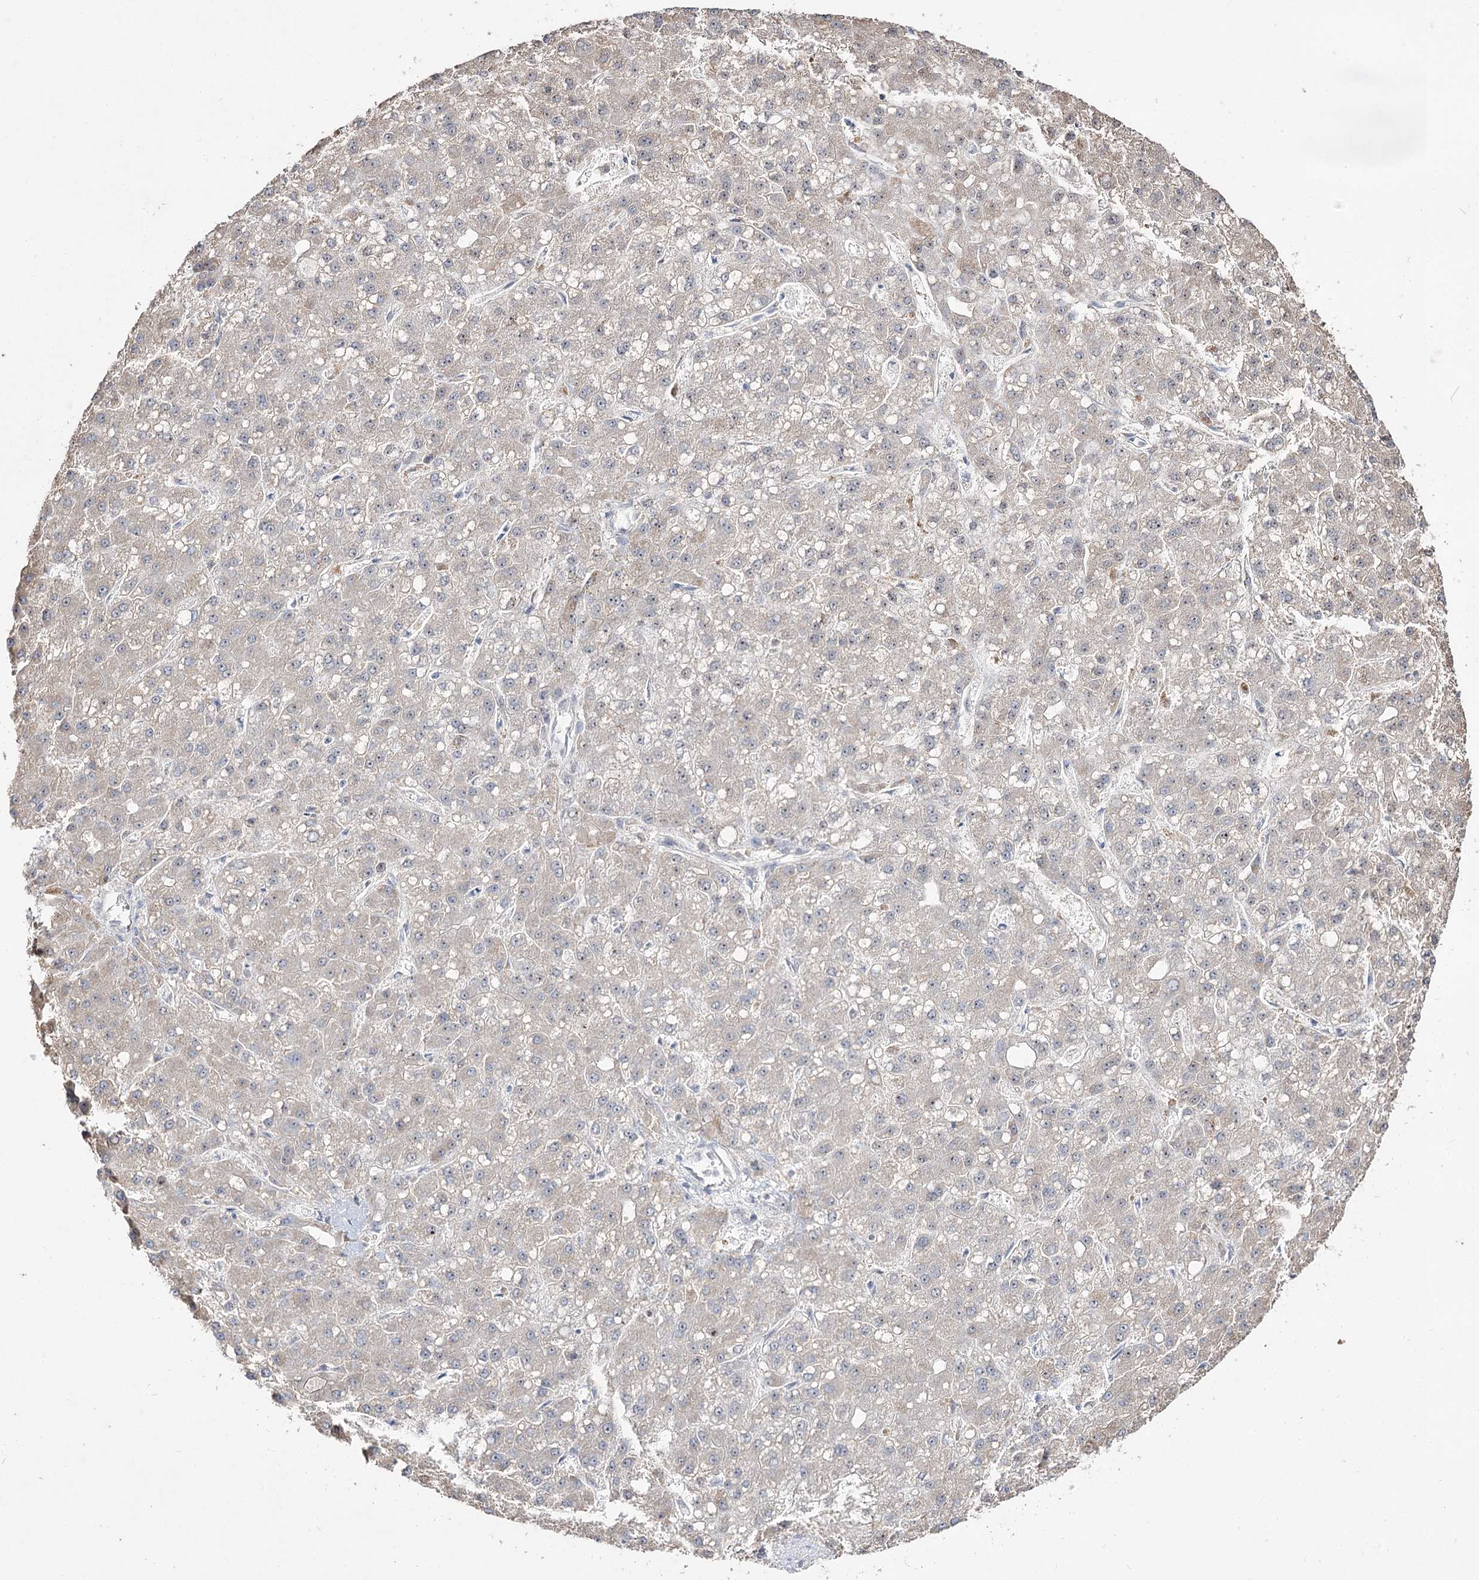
{"staining": {"intensity": "weak", "quantity": "25%-75%", "location": "cytoplasmic/membranous"}, "tissue": "liver cancer", "cell_type": "Tumor cells", "image_type": "cancer", "snomed": [{"axis": "morphology", "description": "Carcinoma, Hepatocellular, NOS"}, {"axis": "topography", "description": "Liver"}], "caption": "Liver hepatocellular carcinoma tissue displays weak cytoplasmic/membranous staining in approximately 25%-75% of tumor cells, visualized by immunohistochemistry.", "gene": "DDX50", "patient": {"sex": "male", "age": 67}}